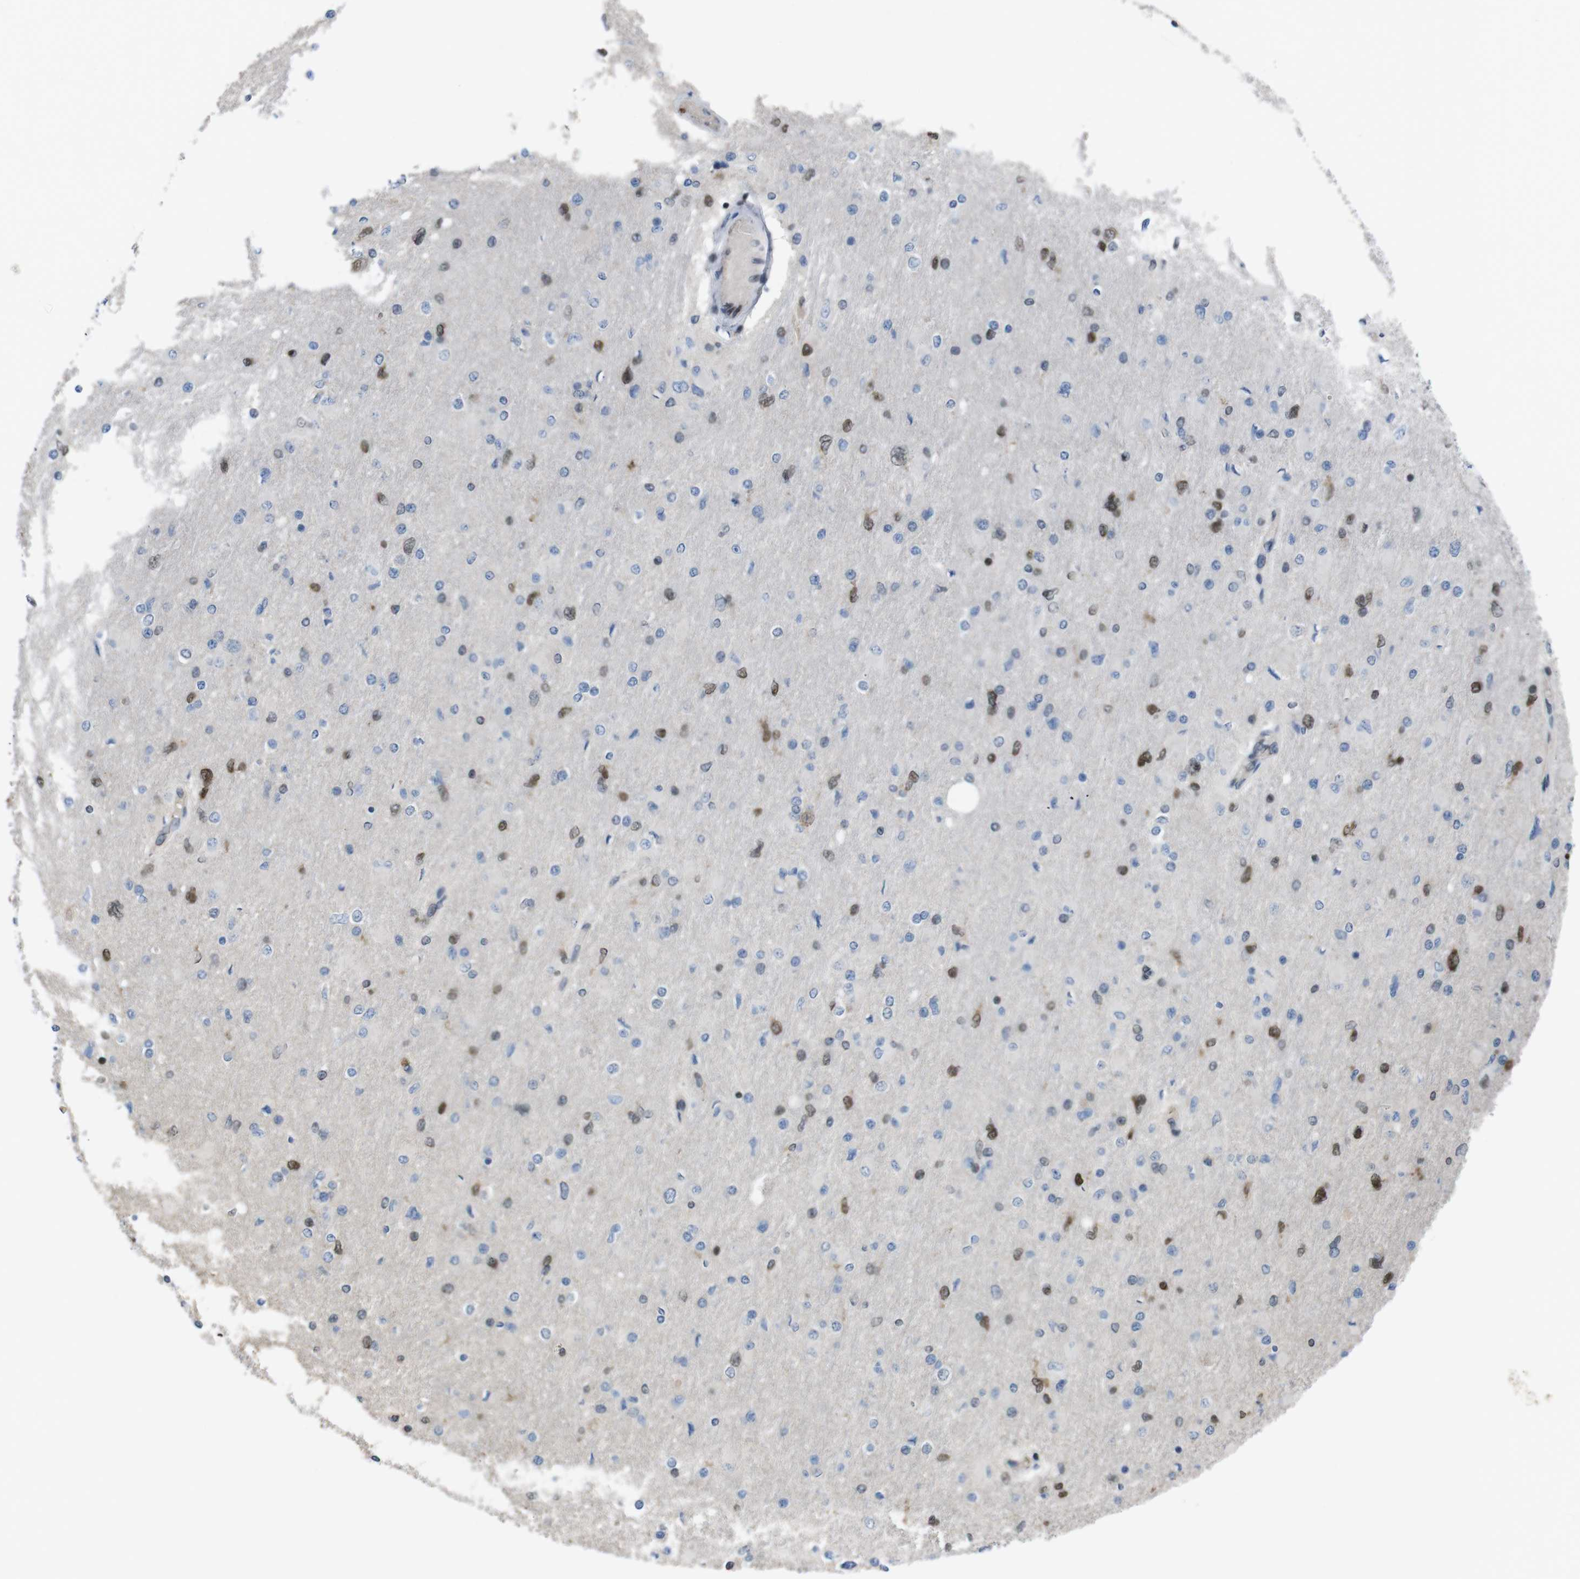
{"staining": {"intensity": "moderate", "quantity": "25%-75%", "location": "nuclear"}, "tissue": "glioma", "cell_type": "Tumor cells", "image_type": "cancer", "snomed": [{"axis": "morphology", "description": "Glioma, malignant, High grade"}, {"axis": "topography", "description": "Cerebral cortex"}], "caption": "Approximately 25%-75% of tumor cells in high-grade glioma (malignant) display moderate nuclear protein staining as visualized by brown immunohistochemical staining.", "gene": "SUB1", "patient": {"sex": "female", "age": 36}}